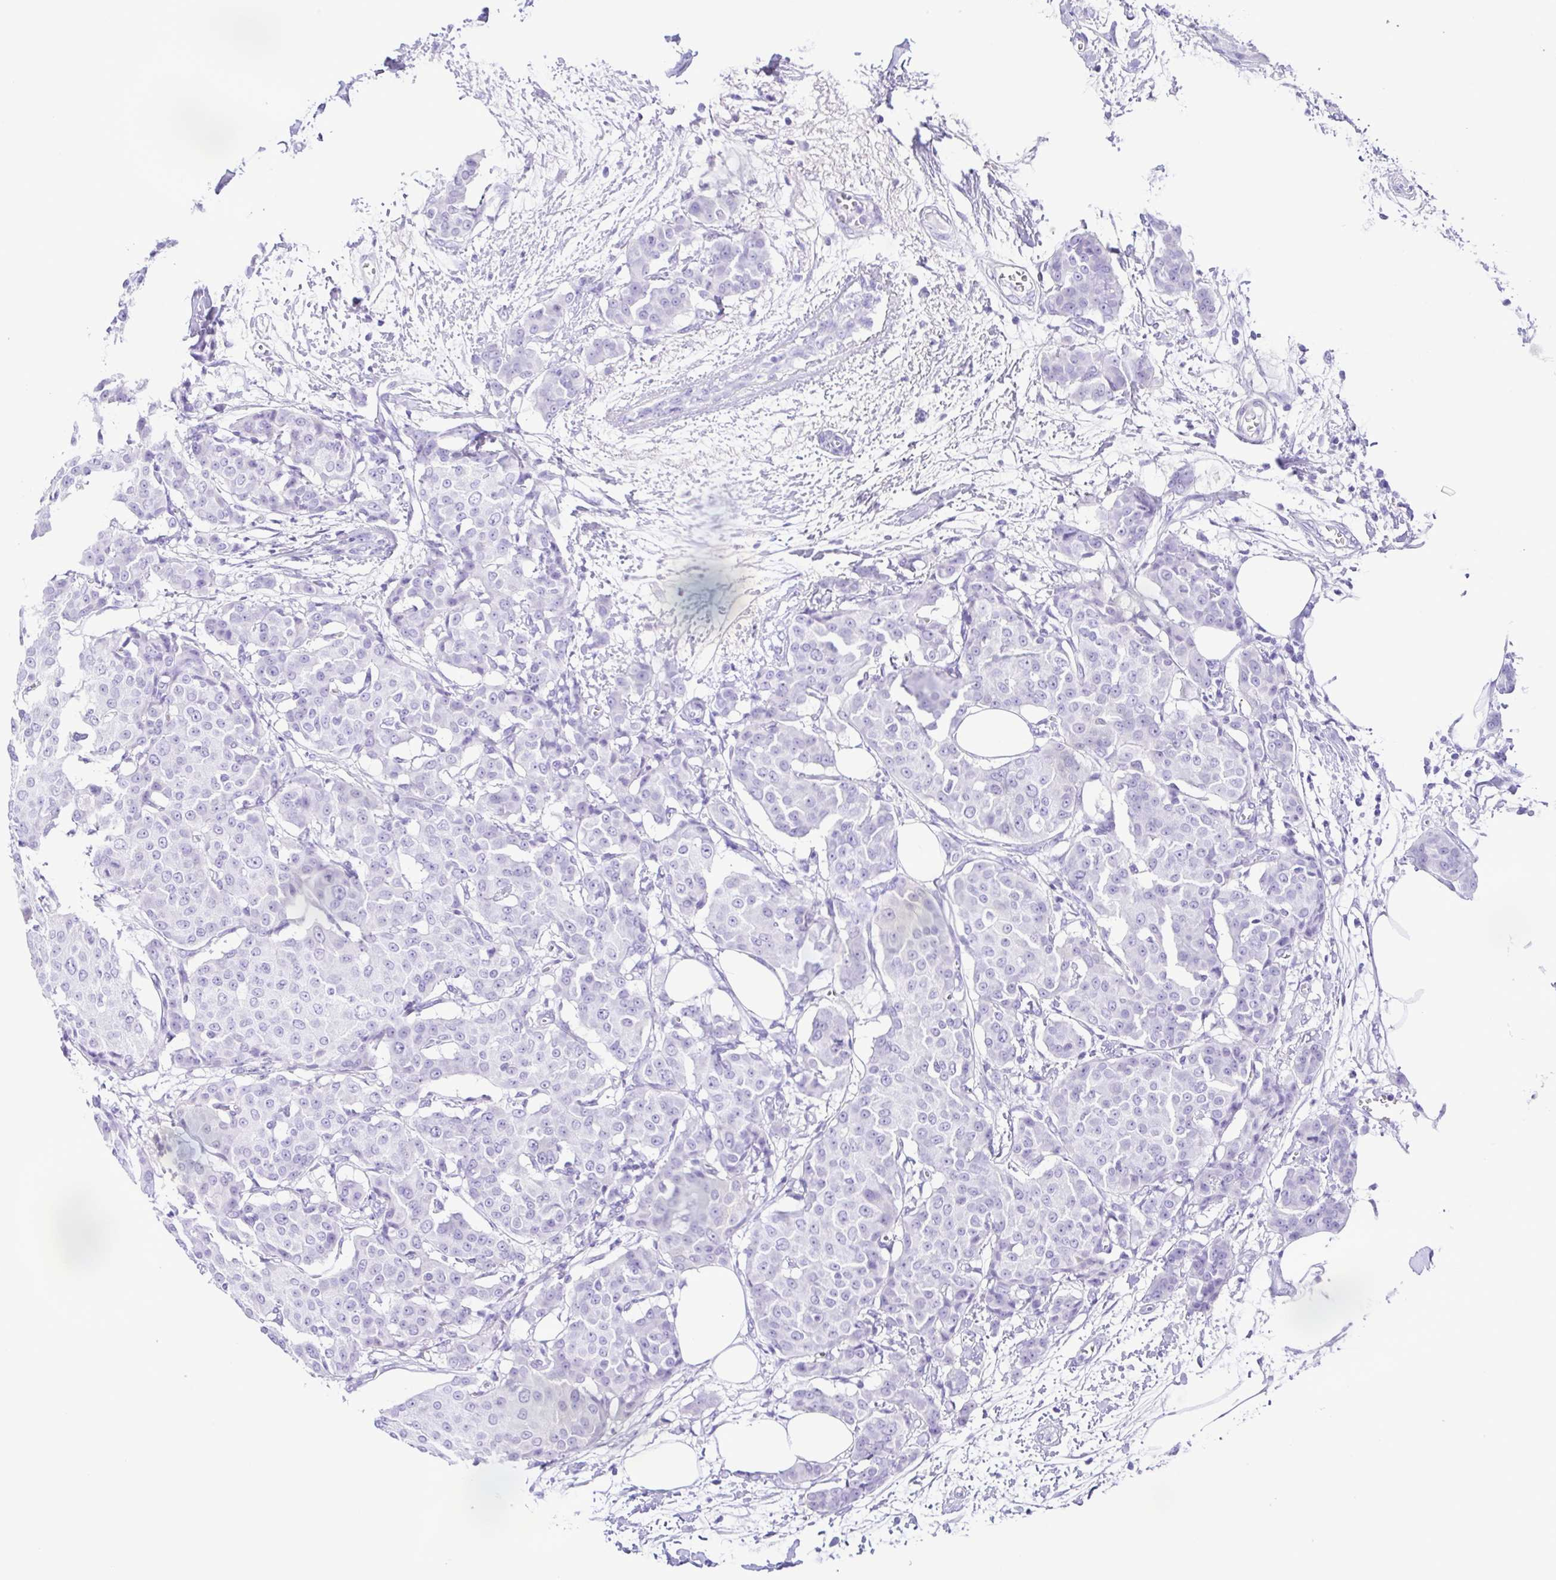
{"staining": {"intensity": "negative", "quantity": "none", "location": "none"}, "tissue": "breast cancer", "cell_type": "Tumor cells", "image_type": "cancer", "snomed": [{"axis": "morphology", "description": "Duct carcinoma"}, {"axis": "topography", "description": "Breast"}], "caption": "Breast cancer was stained to show a protein in brown. There is no significant expression in tumor cells.", "gene": "ERP27", "patient": {"sex": "female", "age": 91}}